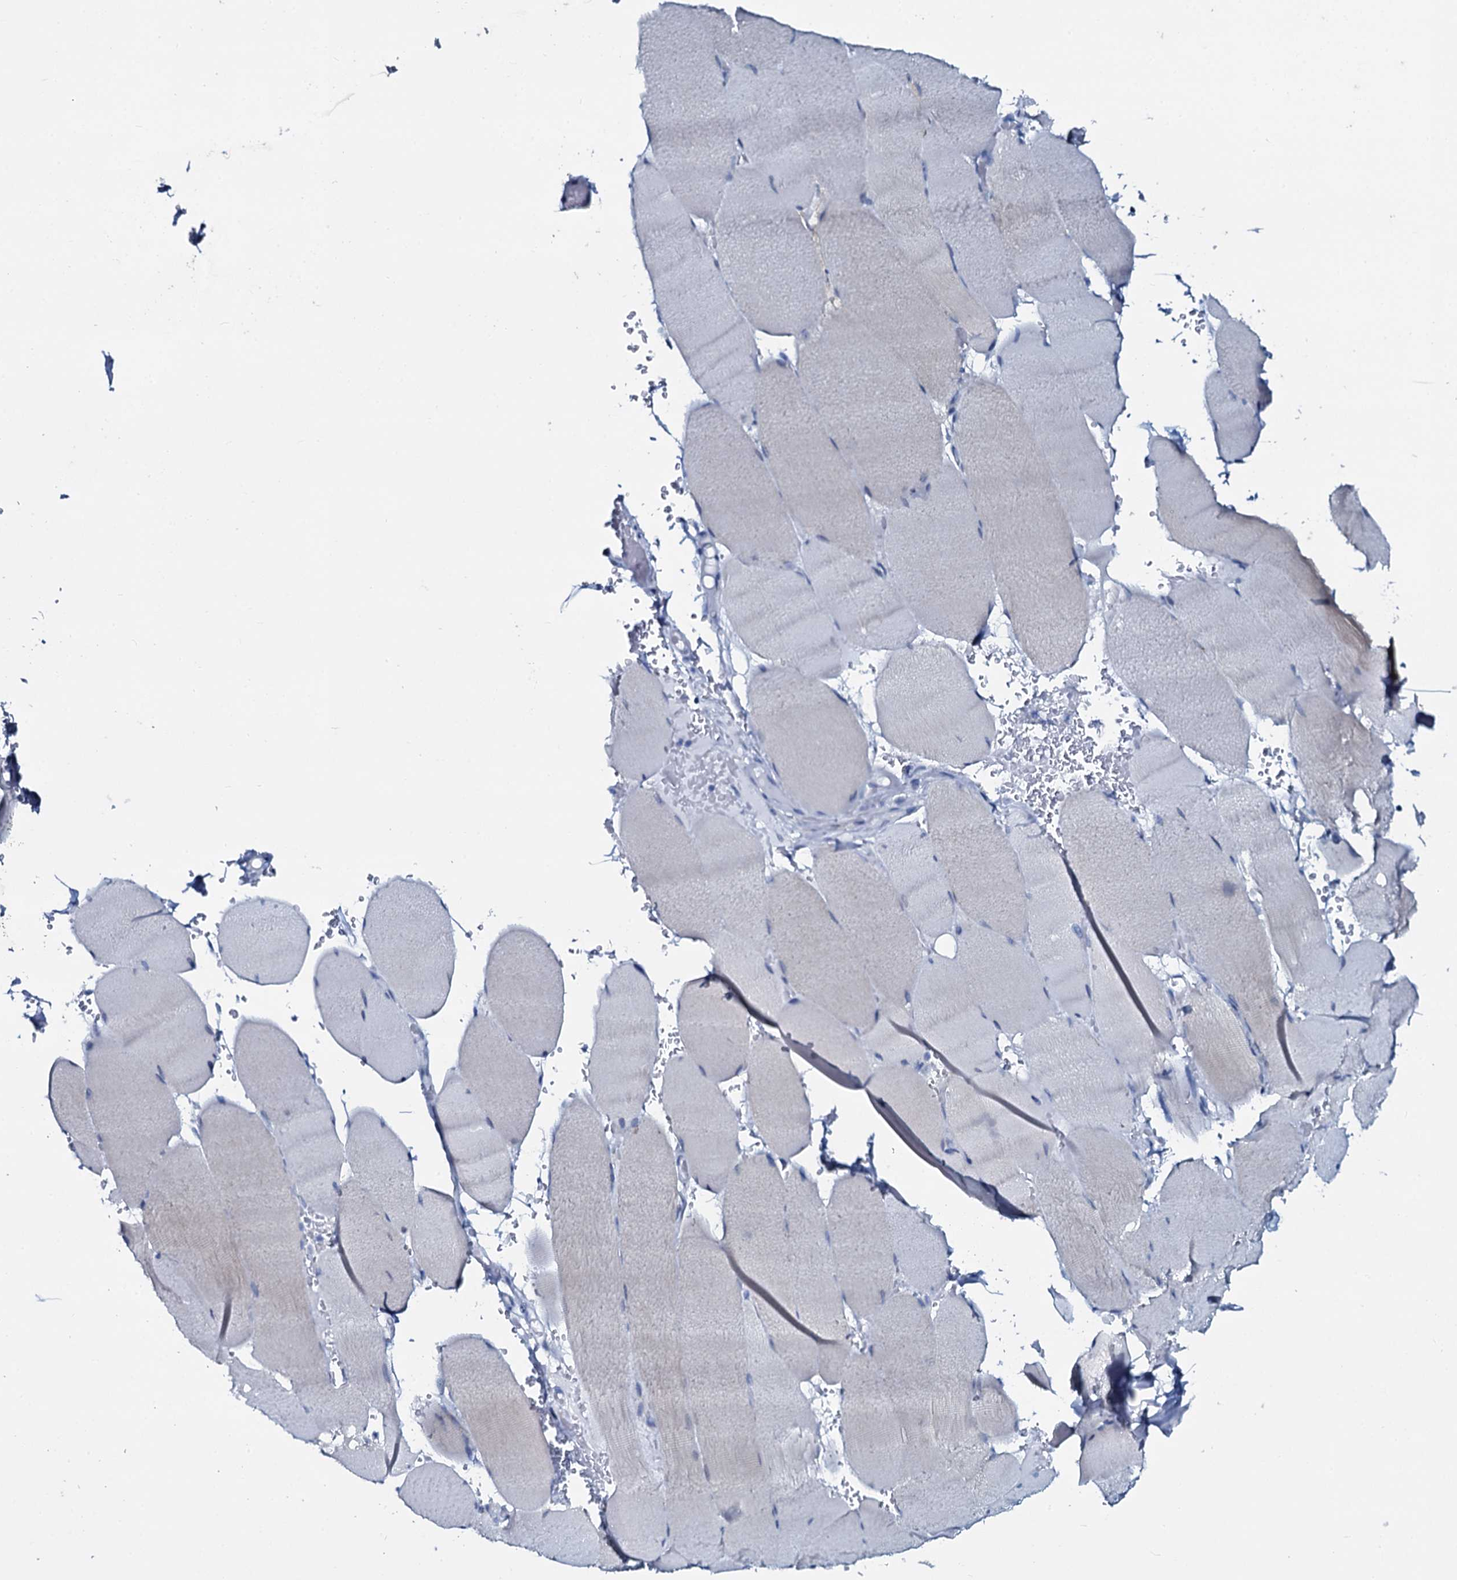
{"staining": {"intensity": "negative", "quantity": "none", "location": "none"}, "tissue": "skeletal muscle", "cell_type": "Myocytes", "image_type": "normal", "snomed": [{"axis": "morphology", "description": "Normal tissue, NOS"}, {"axis": "topography", "description": "Skeletal muscle"}, {"axis": "topography", "description": "Head-Neck"}], "caption": "The immunohistochemistry histopathology image has no significant staining in myocytes of skeletal muscle.", "gene": "SLC4A7", "patient": {"sex": "male", "age": 66}}